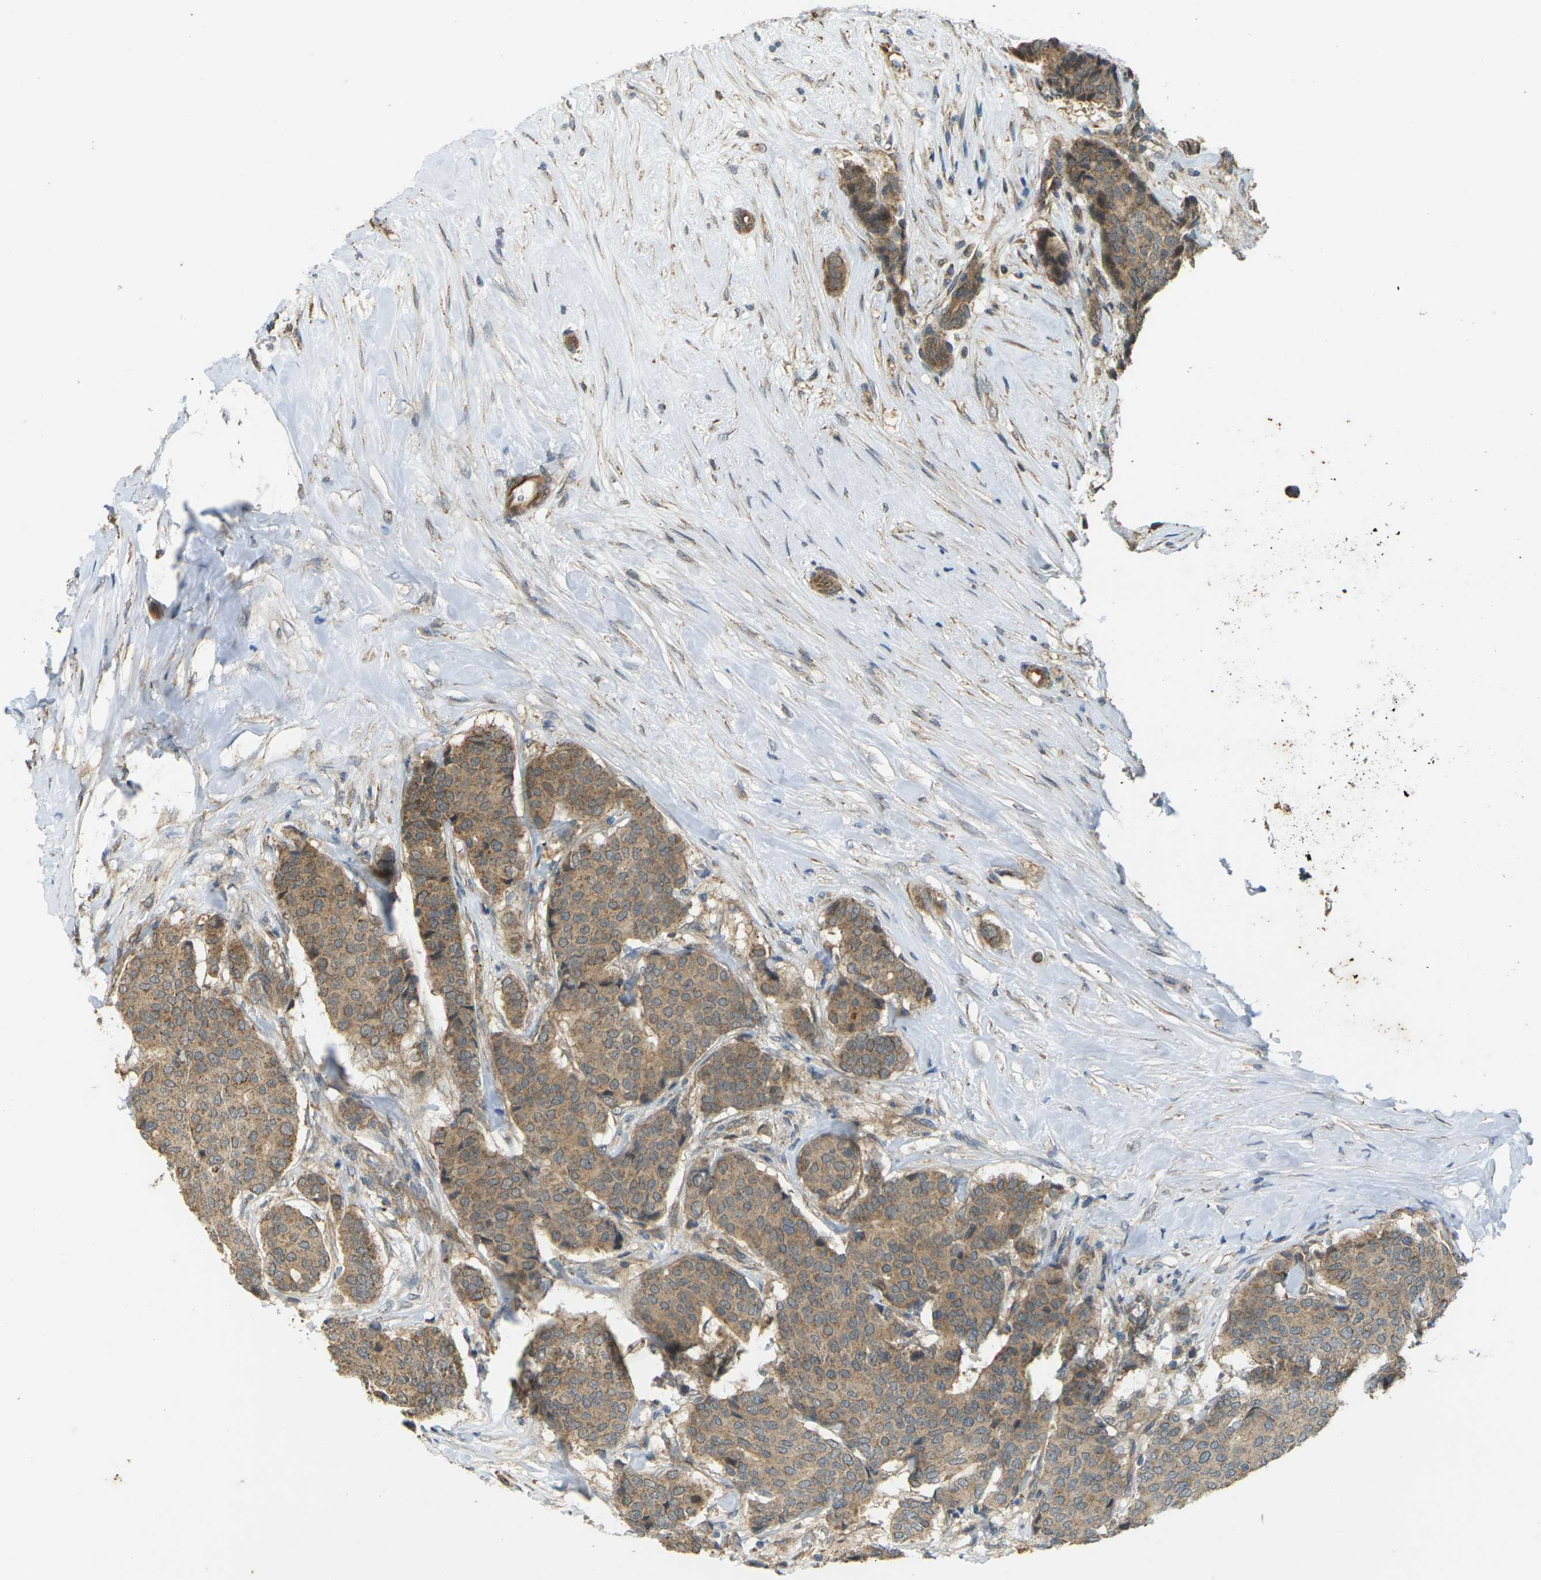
{"staining": {"intensity": "moderate", "quantity": ">75%", "location": "cytoplasmic/membranous"}, "tissue": "breast cancer", "cell_type": "Tumor cells", "image_type": "cancer", "snomed": [{"axis": "morphology", "description": "Duct carcinoma"}, {"axis": "topography", "description": "Breast"}], "caption": "Breast cancer (infiltrating ductal carcinoma) stained for a protein (brown) reveals moderate cytoplasmic/membranous positive positivity in approximately >75% of tumor cells.", "gene": "KSR1", "patient": {"sex": "female", "age": 75}}